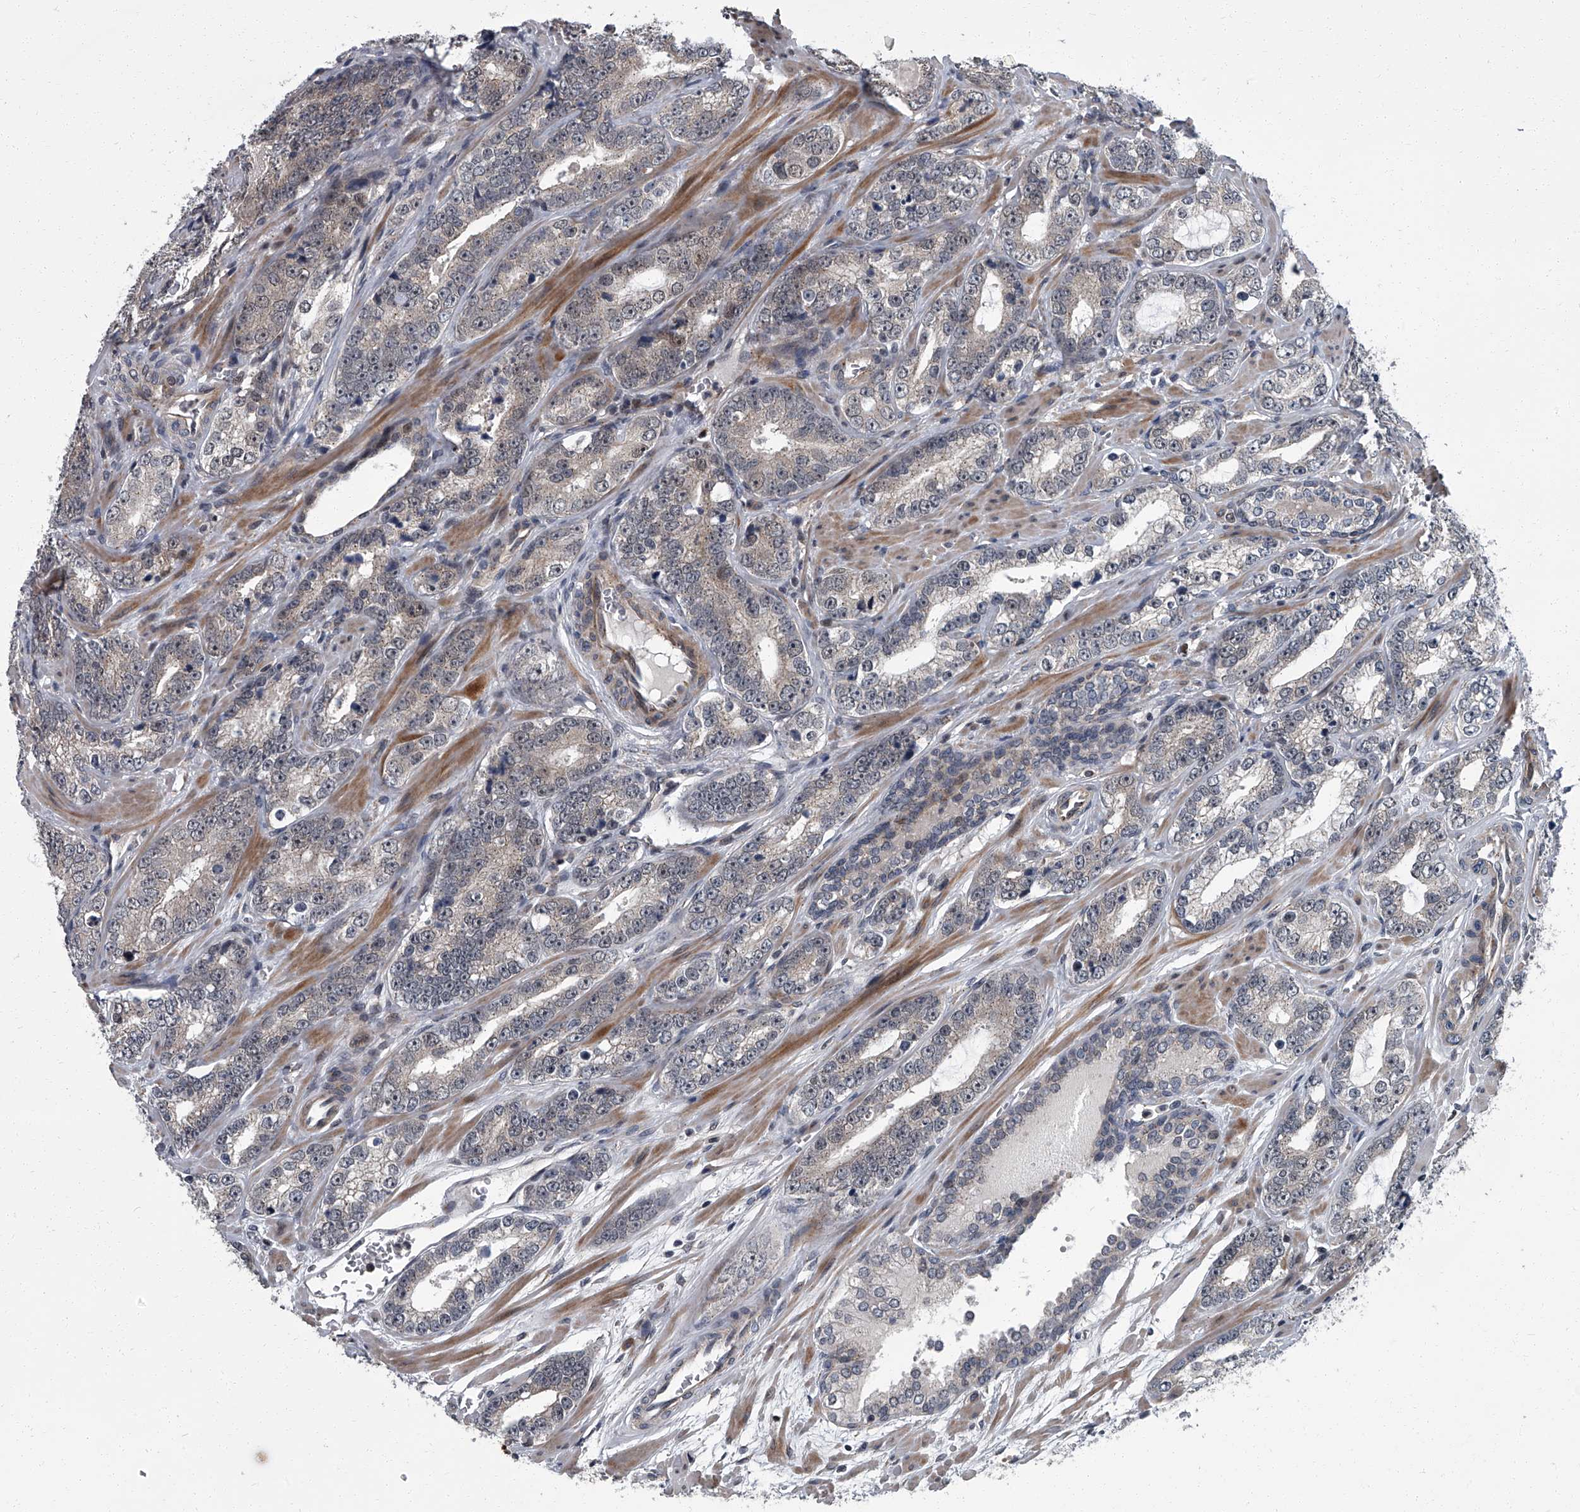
{"staining": {"intensity": "negative", "quantity": "none", "location": "none"}, "tissue": "prostate cancer", "cell_type": "Tumor cells", "image_type": "cancer", "snomed": [{"axis": "morphology", "description": "Adenocarcinoma, High grade"}, {"axis": "topography", "description": "Prostate"}], "caption": "Tumor cells show no significant positivity in high-grade adenocarcinoma (prostate).", "gene": "ZNF274", "patient": {"sex": "male", "age": 62}}